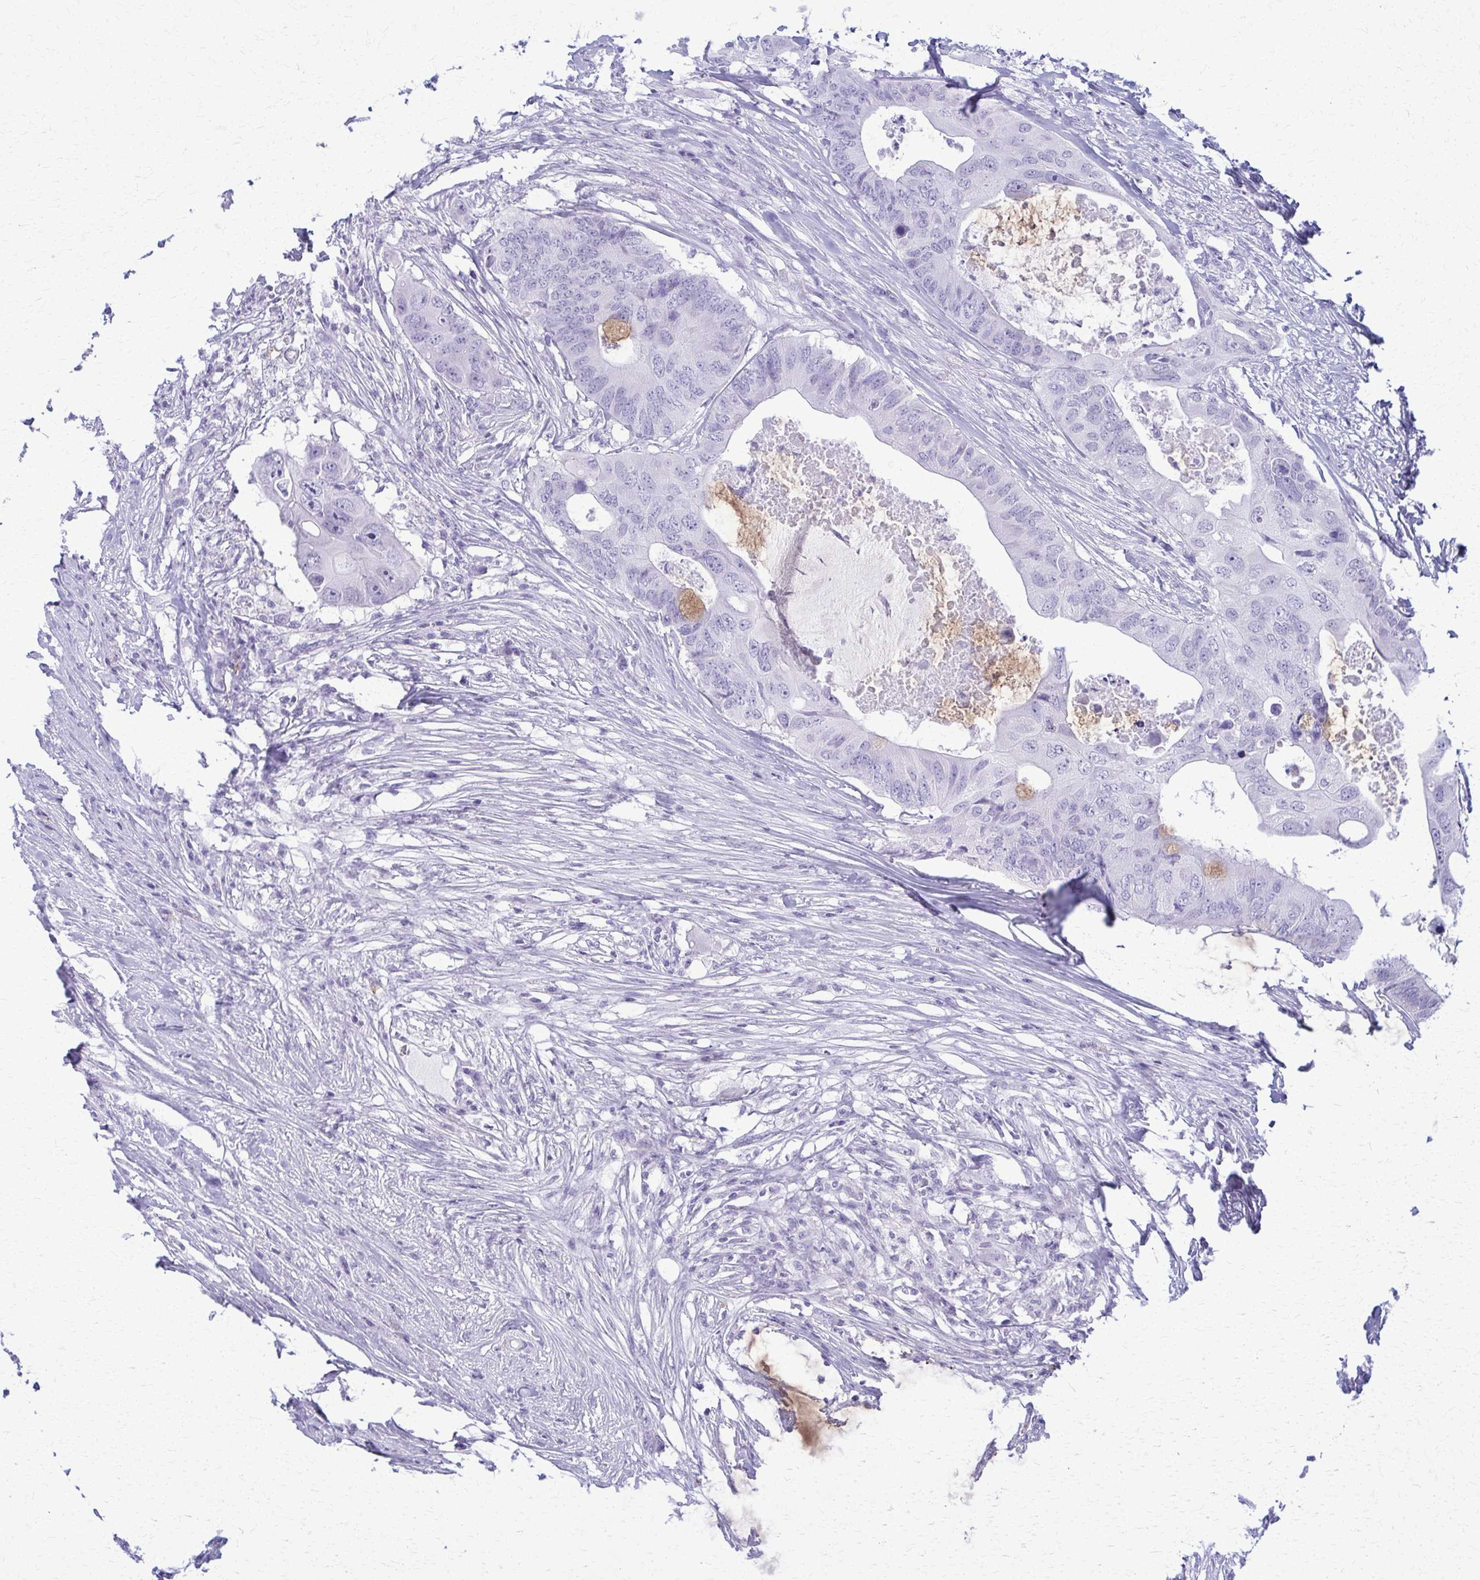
{"staining": {"intensity": "negative", "quantity": "none", "location": "none"}, "tissue": "colorectal cancer", "cell_type": "Tumor cells", "image_type": "cancer", "snomed": [{"axis": "morphology", "description": "Adenocarcinoma, NOS"}, {"axis": "topography", "description": "Colon"}], "caption": "Tumor cells are negative for brown protein staining in colorectal cancer.", "gene": "ACSM2B", "patient": {"sex": "male", "age": 71}}